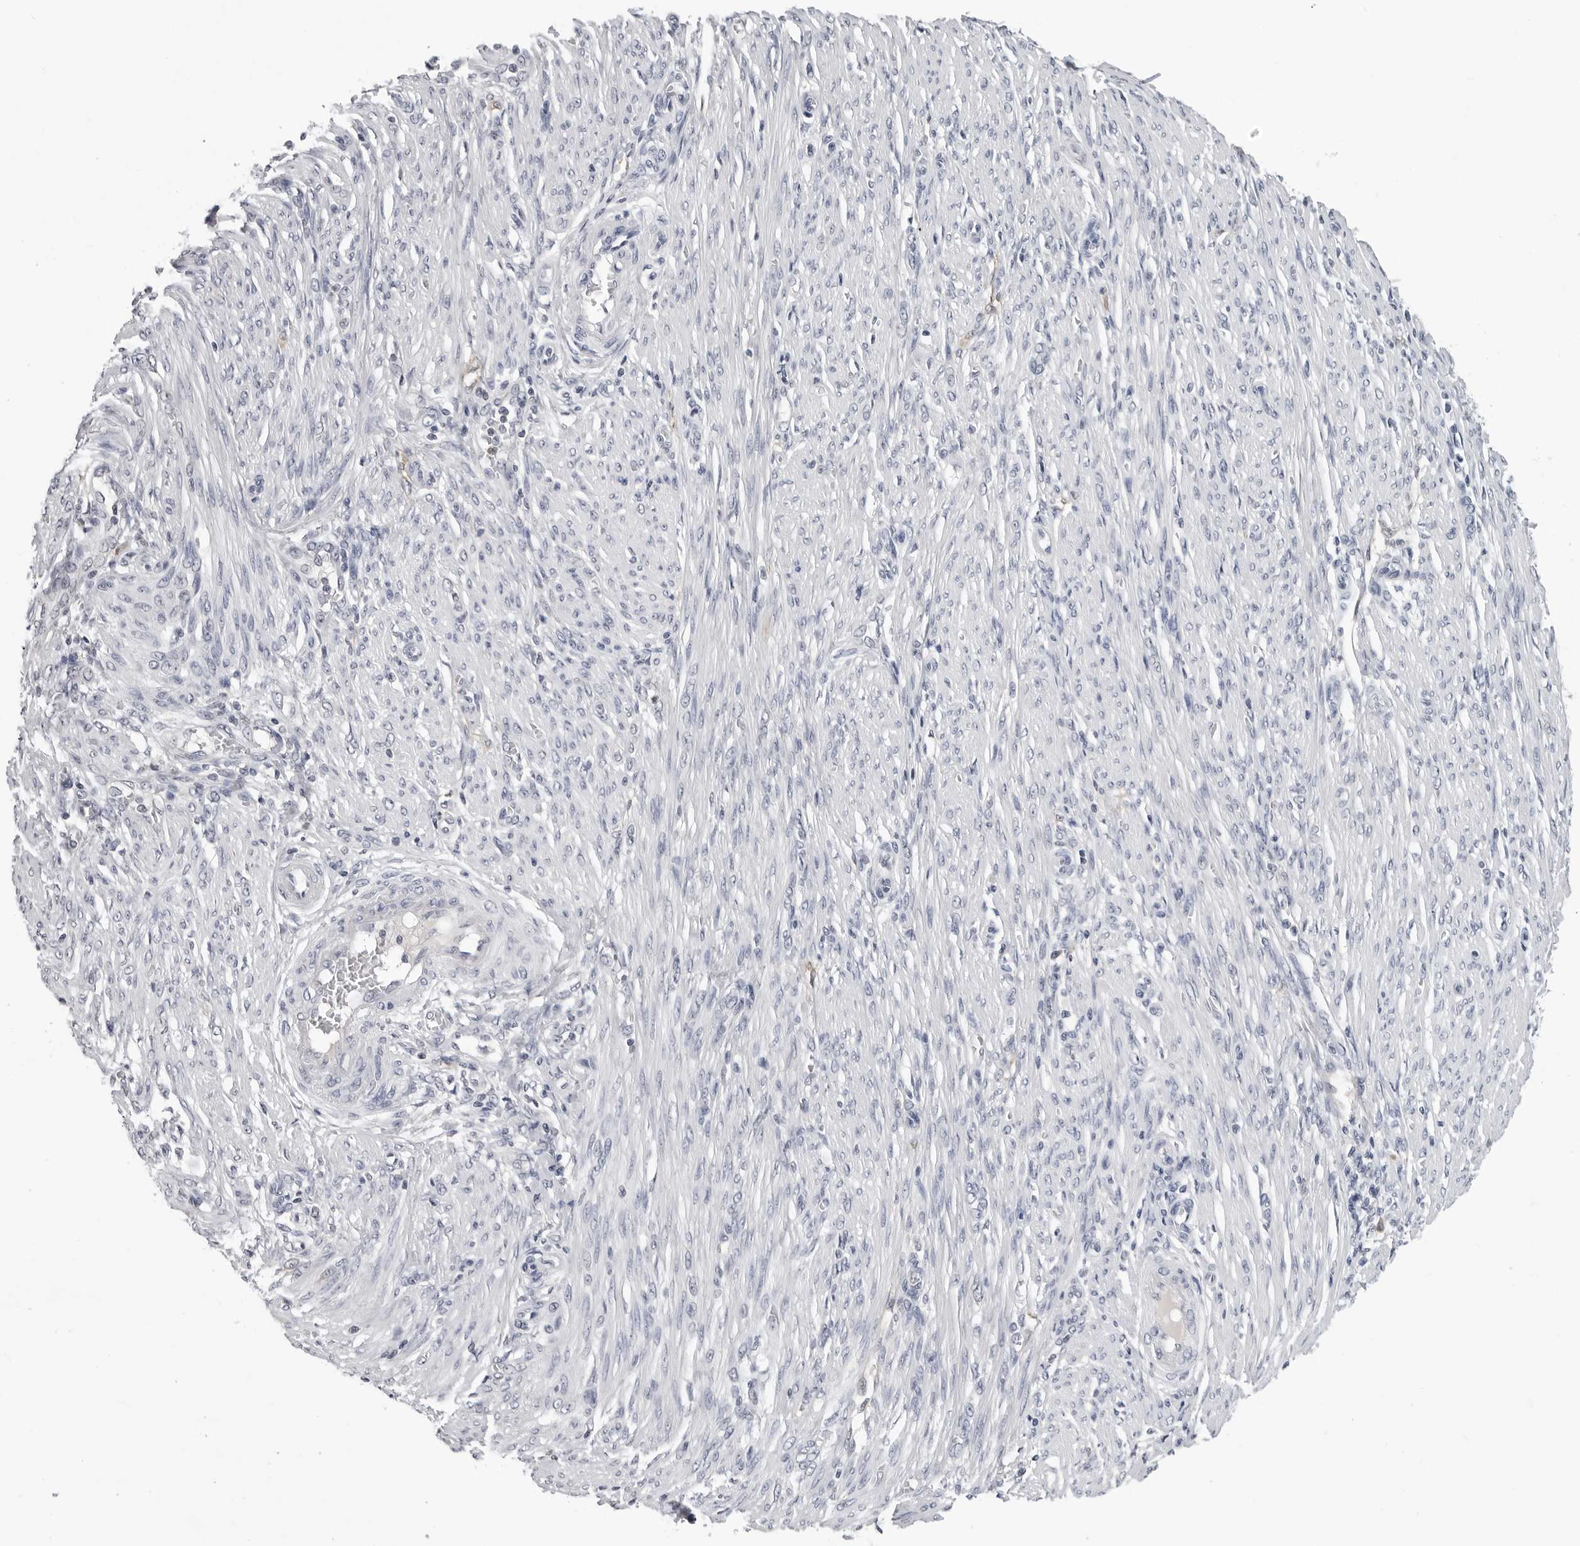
{"staining": {"intensity": "negative", "quantity": "none", "location": "none"}, "tissue": "endometrial cancer", "cell_type": "Tumor cells", "image_type": "cancer", "snomed": [{"axis": "morphology", "description": "Adenocarcinoma, NOS"}, {"axis": "topography", "description": "Endometrium"}], "caption": "Micrograph shows no significant protein positivity in tumor cells of endometrial cancer. The staining was performed using DAB (3,3'-diaminobenzidine) to visualize the protein expression in brown, while the nuclei were stained in blue with hematoxylin (Magnification: 20x).", "gene": "TRMT13", "patient": {"sex": "female", "age": 51}}